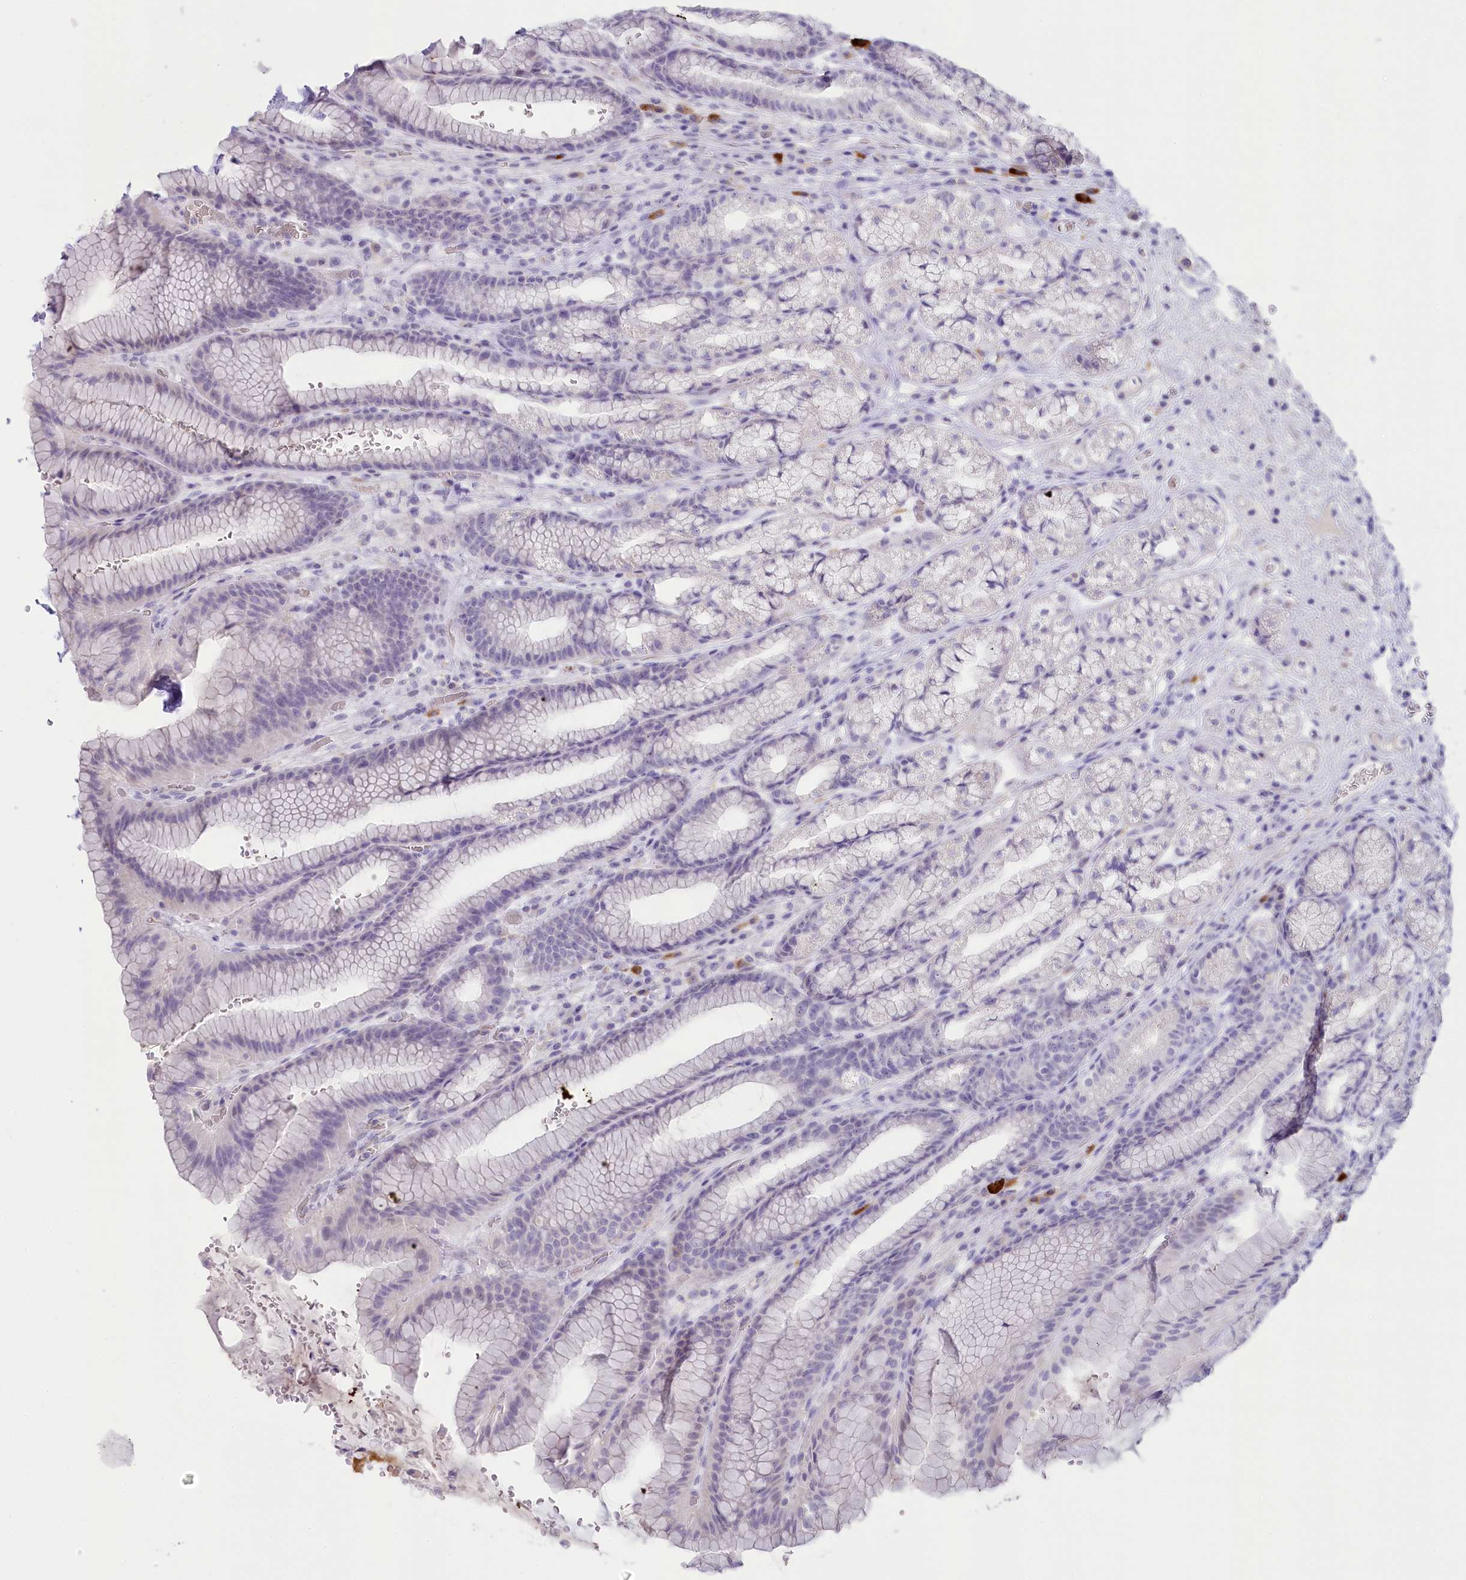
{"staining": {"intensity": "weak", "quantity": "<25%", "location": "cytoplasmic/membranous"}, "tissue": "stomach", "cell_type": "Glandular cells", "image_type": "normal", "snomed": [{"axis": "morphology", "description": "Normal tissue, NOS"}, {"axis": "morphology", "description": "Adenocarcinoma, NOS"}, {"axis": "topography", "description": "Stomach"}], "caption": "Protein analysis of unremarkable stomach shows no significant expression in glandular cells.", "gene": "MYOZ1", "patient": {"sex": "male", "age": 57}}